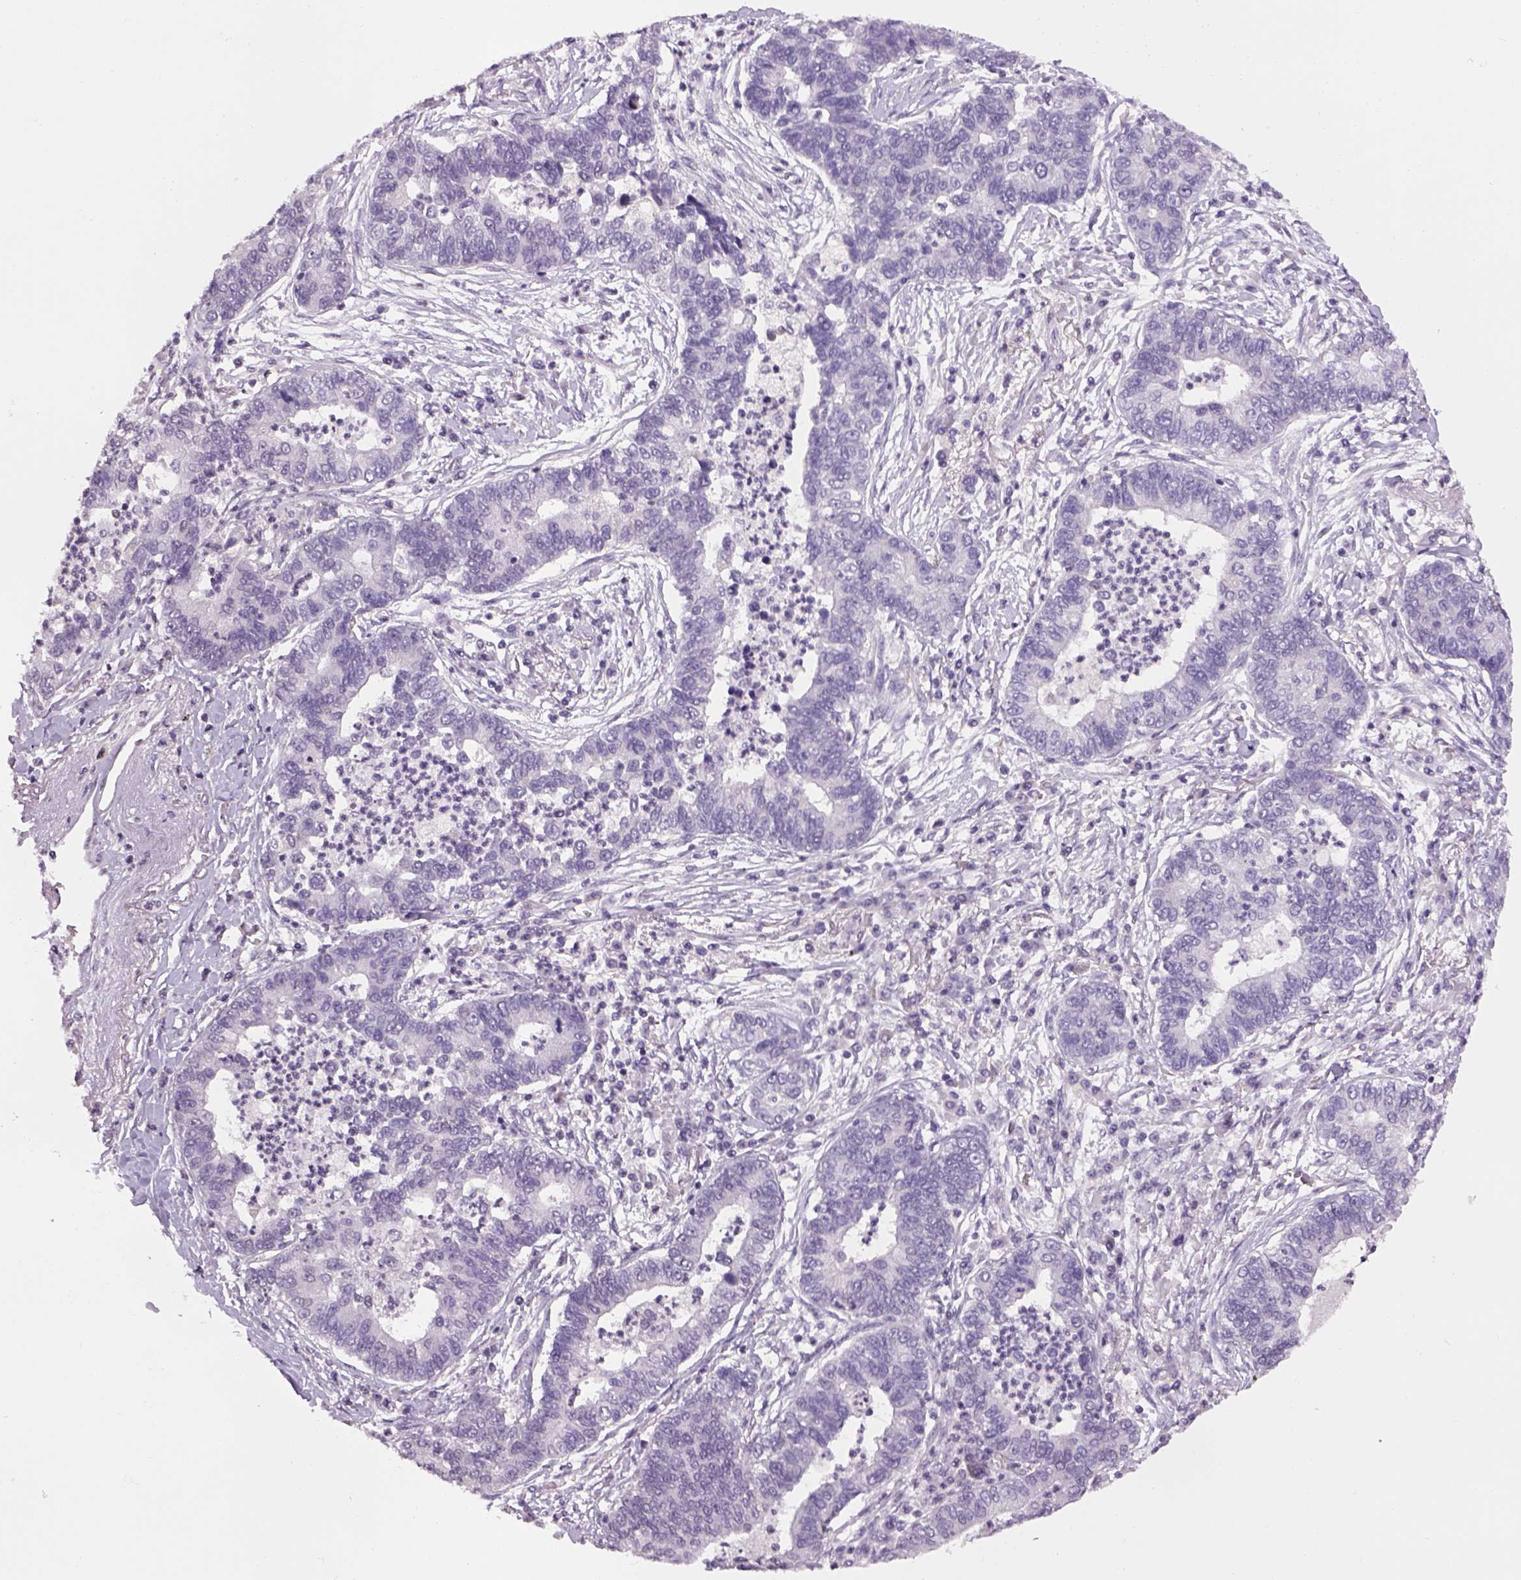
{"staining": {"intensity": "negative", "quantity": "none", "location": "none"}, "tissue": "lung cancer", "cell_type": "Tumor cells", "image_type": "cancer", "snomed": [{"axis": "morphology", "description": "Adenocarcinoma, NOS"}, {"axis": "topography", "description": "Lung"}], "caption": "A high-resolution image shows IHC staining of adenocarcinoma (lung), which exhibits no significant staining in tumor cells. (DAB (3,3'-diaminobenzidine) immunohistochemistry (IHC) with hematoxylin counter stain).", "gene": "PRRT1", "patient": {"sex": "female", "age": 57}}